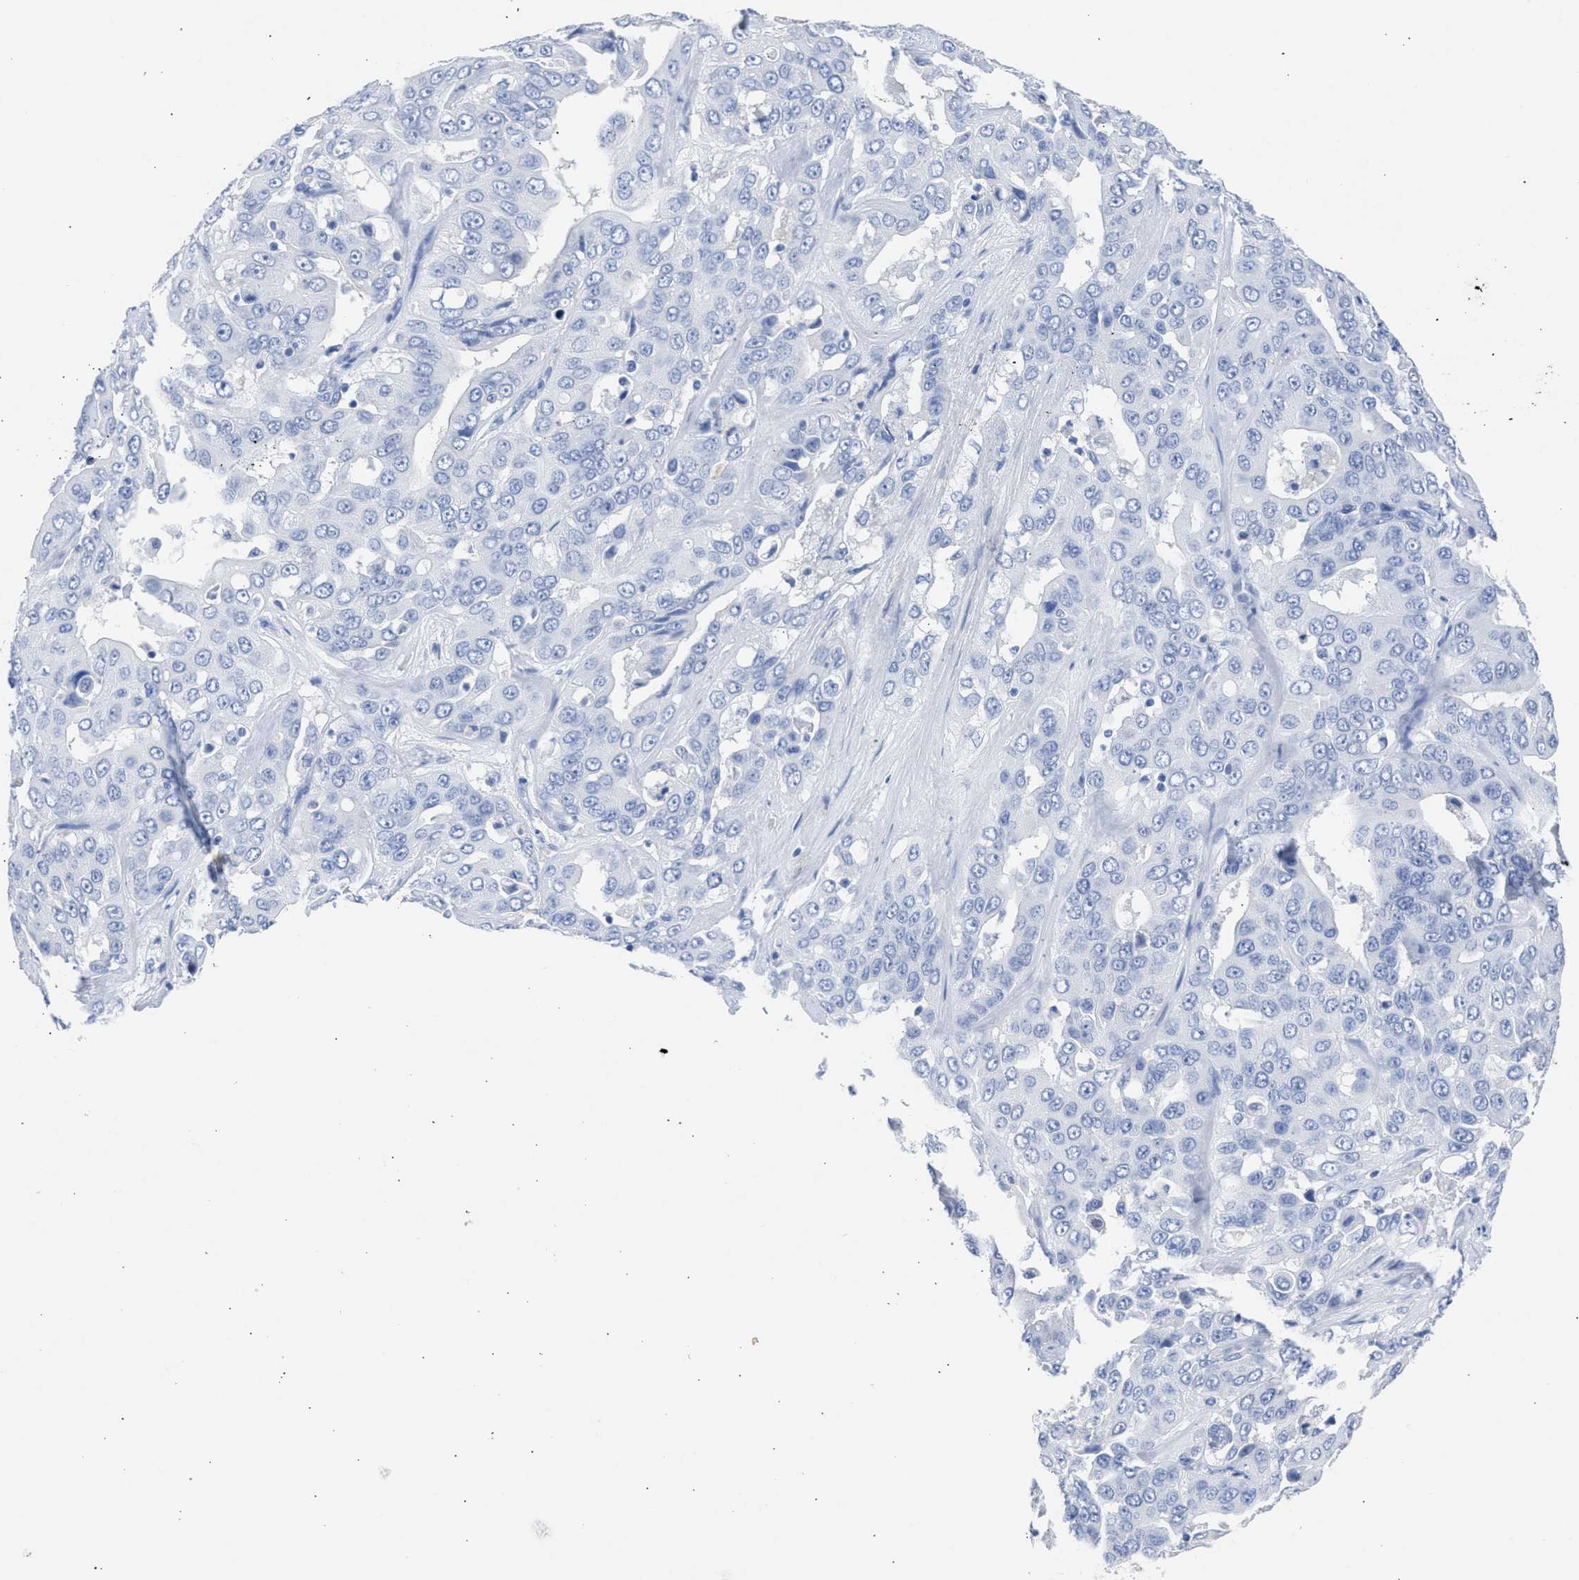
{"staining": {"intensity": "negative", "quantity": "none", "location": "none"}, "tissue": "liver cancer", "cell_type": "Tumor cells", "image_type": "cancer", "snomed": [{"axis": "morphology", "description": "Cholangiocarcinoma"}, {"axis": "topography", "description": "Liver"}], "caption": "Tumor cells are negative for protein expression in human liver cancer.", "gene": "NCAM1", "patient": {"sex": "female", "age": 52}}